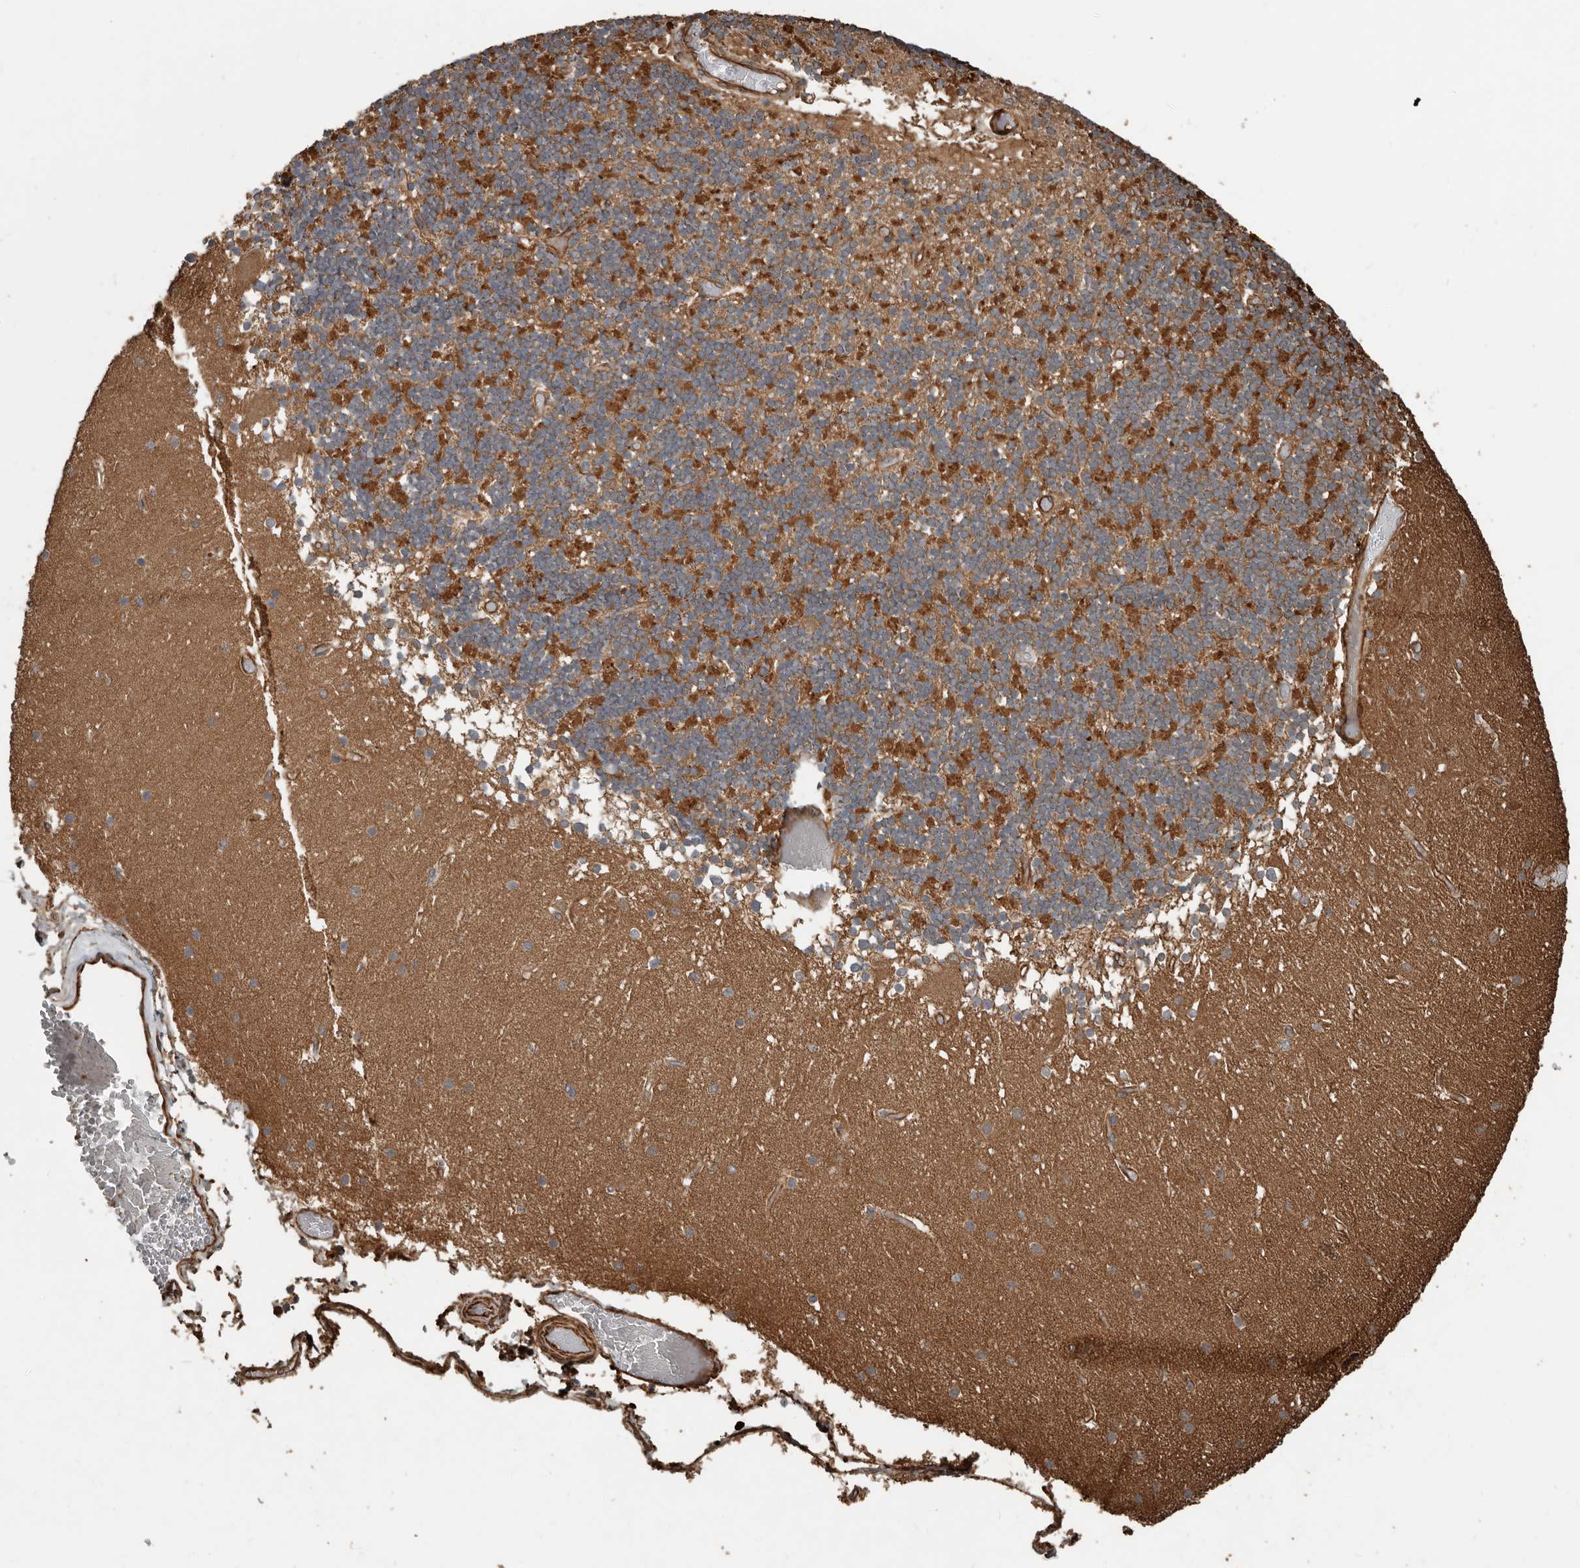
{"staining": {"intensity": "strong", "quantity": ">75%", "location": "cytoplasmic/membranous"}, "tissue": "cerebellum", "cell_type": "Cells in granular layer", "image_type": "normal", "snomed": [{"axis": "morphology", "description": "Normal tissue, NOS"}, {"axis": "topography", "description": "Cerebellum"}], "caption": "Immunohistochemistry of unremarkable cerebellum reveals high levels of strong cytoplasmic/membranous staining in approximately >75% of cells in granular layer. (IHC, brightfield microscopy, high magnification).", "gene": "YOD1", "patient": {"sex": "female", "age": 28}}